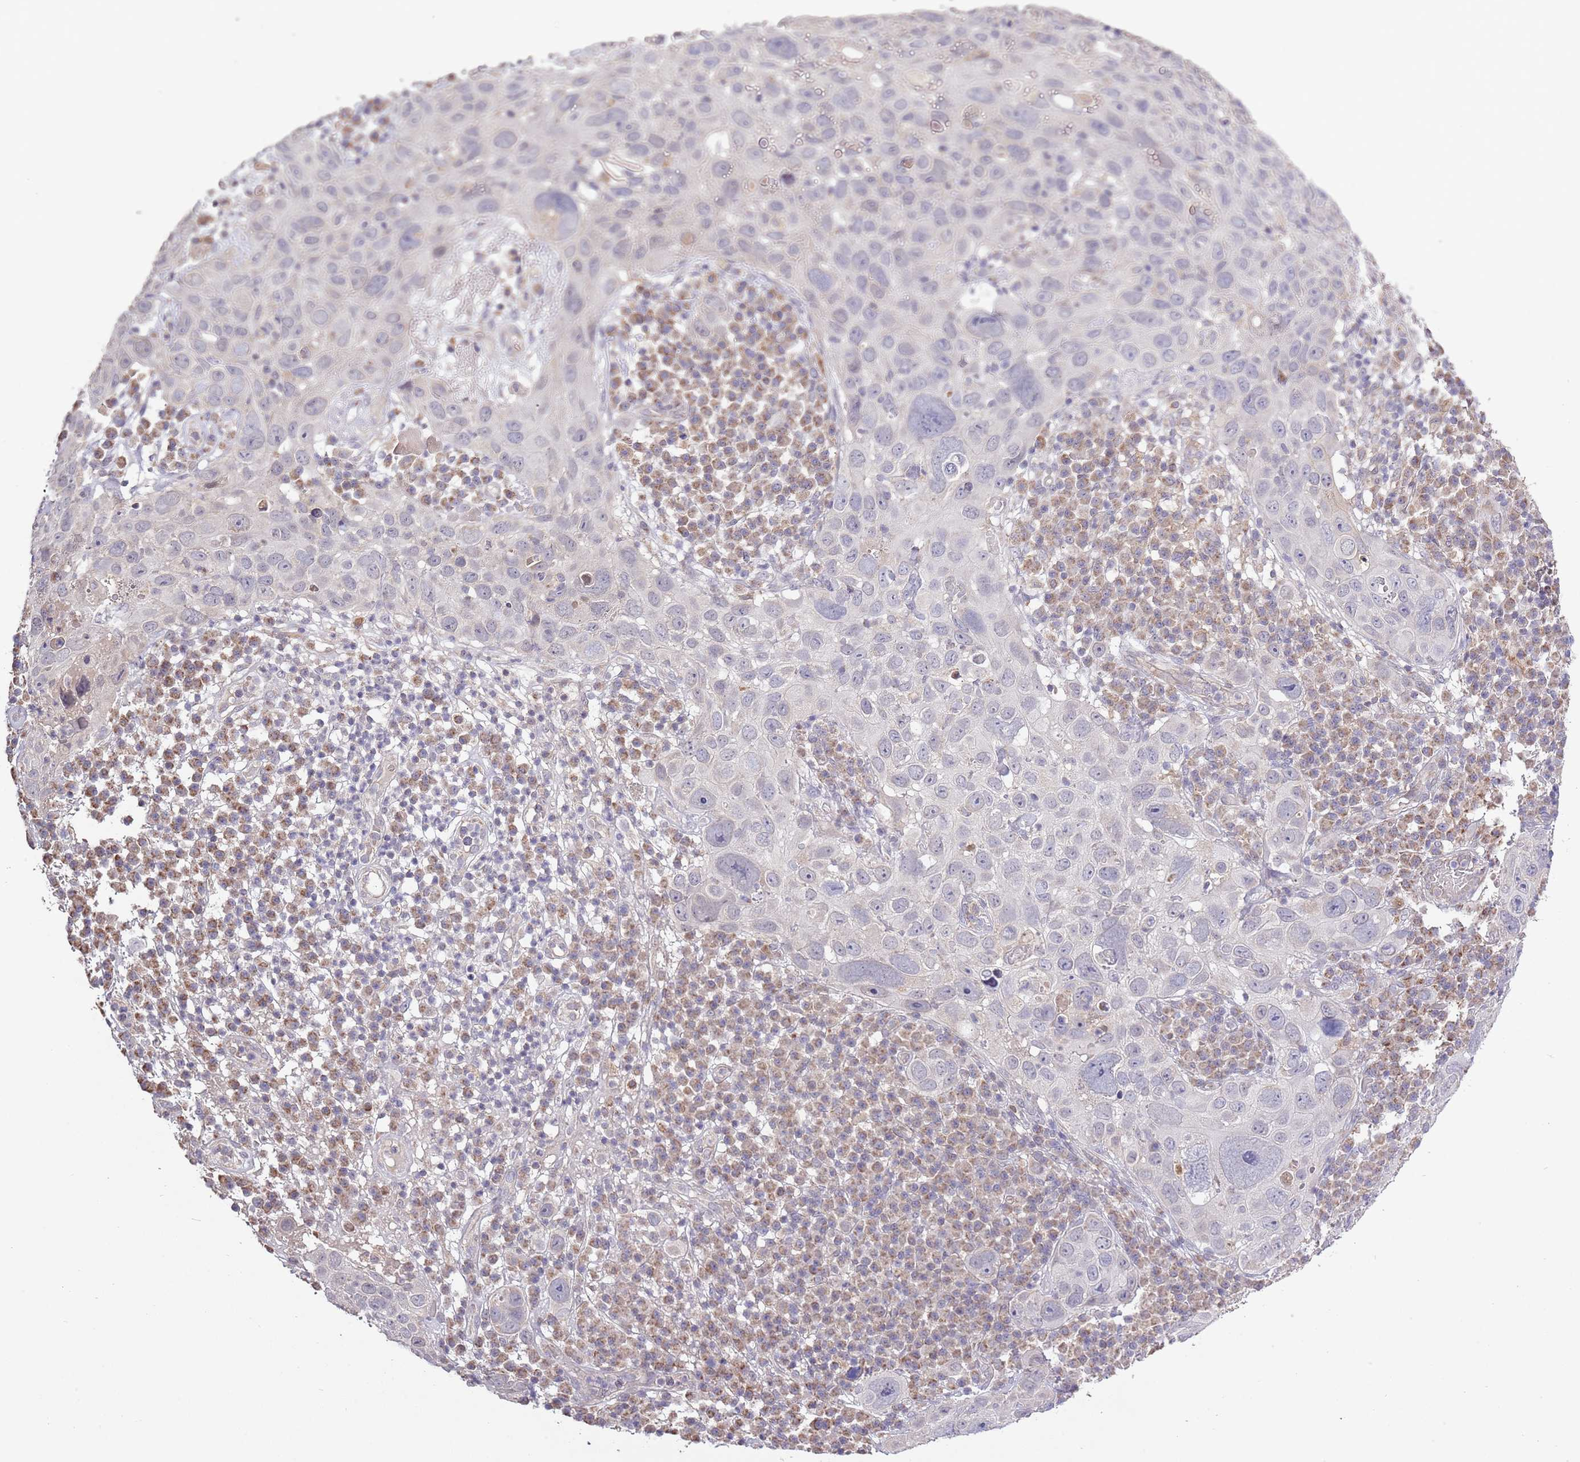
{"staining": {"intensity": "negative", "quantity": "none", "location": "none"}, "tissue": "skin cancer", "cell_type": "Tumor cells", "image_type": "cancer", "snomed": [{"axis": "morphology", "description": "Squamous cell carcinoma in situ, NOS"}, {"axis": "morphology", "description": "Squamous cell carcinoma, NOS"}, {"axis": "topography", "description": "Skin"}], "caption": "A high-resolution image shows immunohistochemistry staining of skin cancer (squamous cell carcinoma in situ), which shows no significant expression in tumor cells.", "gene": "IVD", "patient": {"sex": "male", "age": 93}}